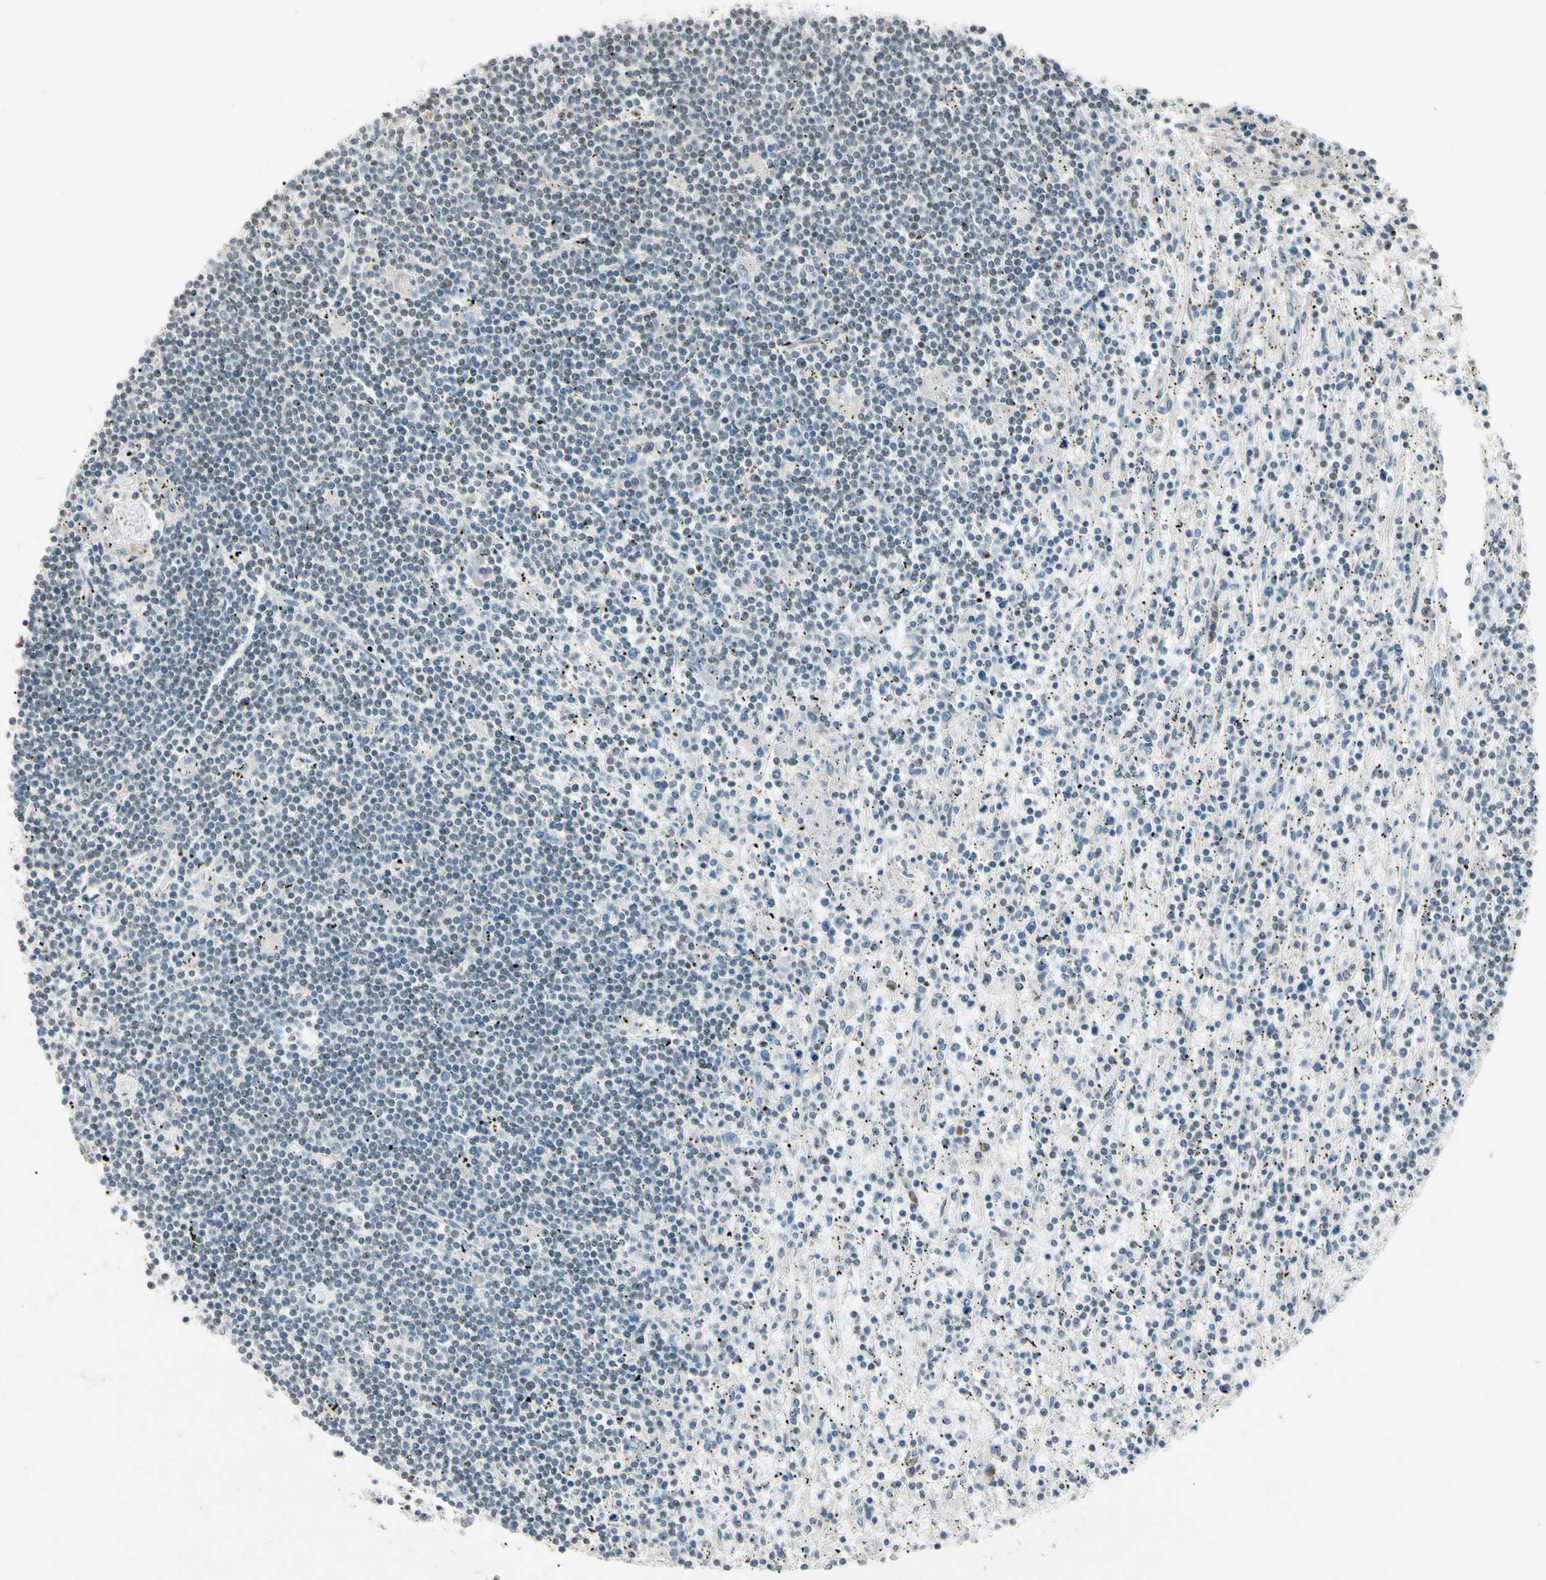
{"staining": {"intensity": "weak", "quantity": "<25%", "location": "nuclear"}, "tissue": "lymphoma", "cell_type": "Tumor cells", "image_type": "cancer", "snomed": [{"axis": "morphology", "description": "Malignant lymphoma, non-Hodgkin's type, Low grade"}, {"axis": "topography", "description": "Spleen"}], "caption": "The image demonstrates no significant staining in tumor cells of malignant lymphoma, non-Hodgkin's type (low-grade).", "gene": "ZBTB4", "patient": {"sex": "male", "age": 76}}